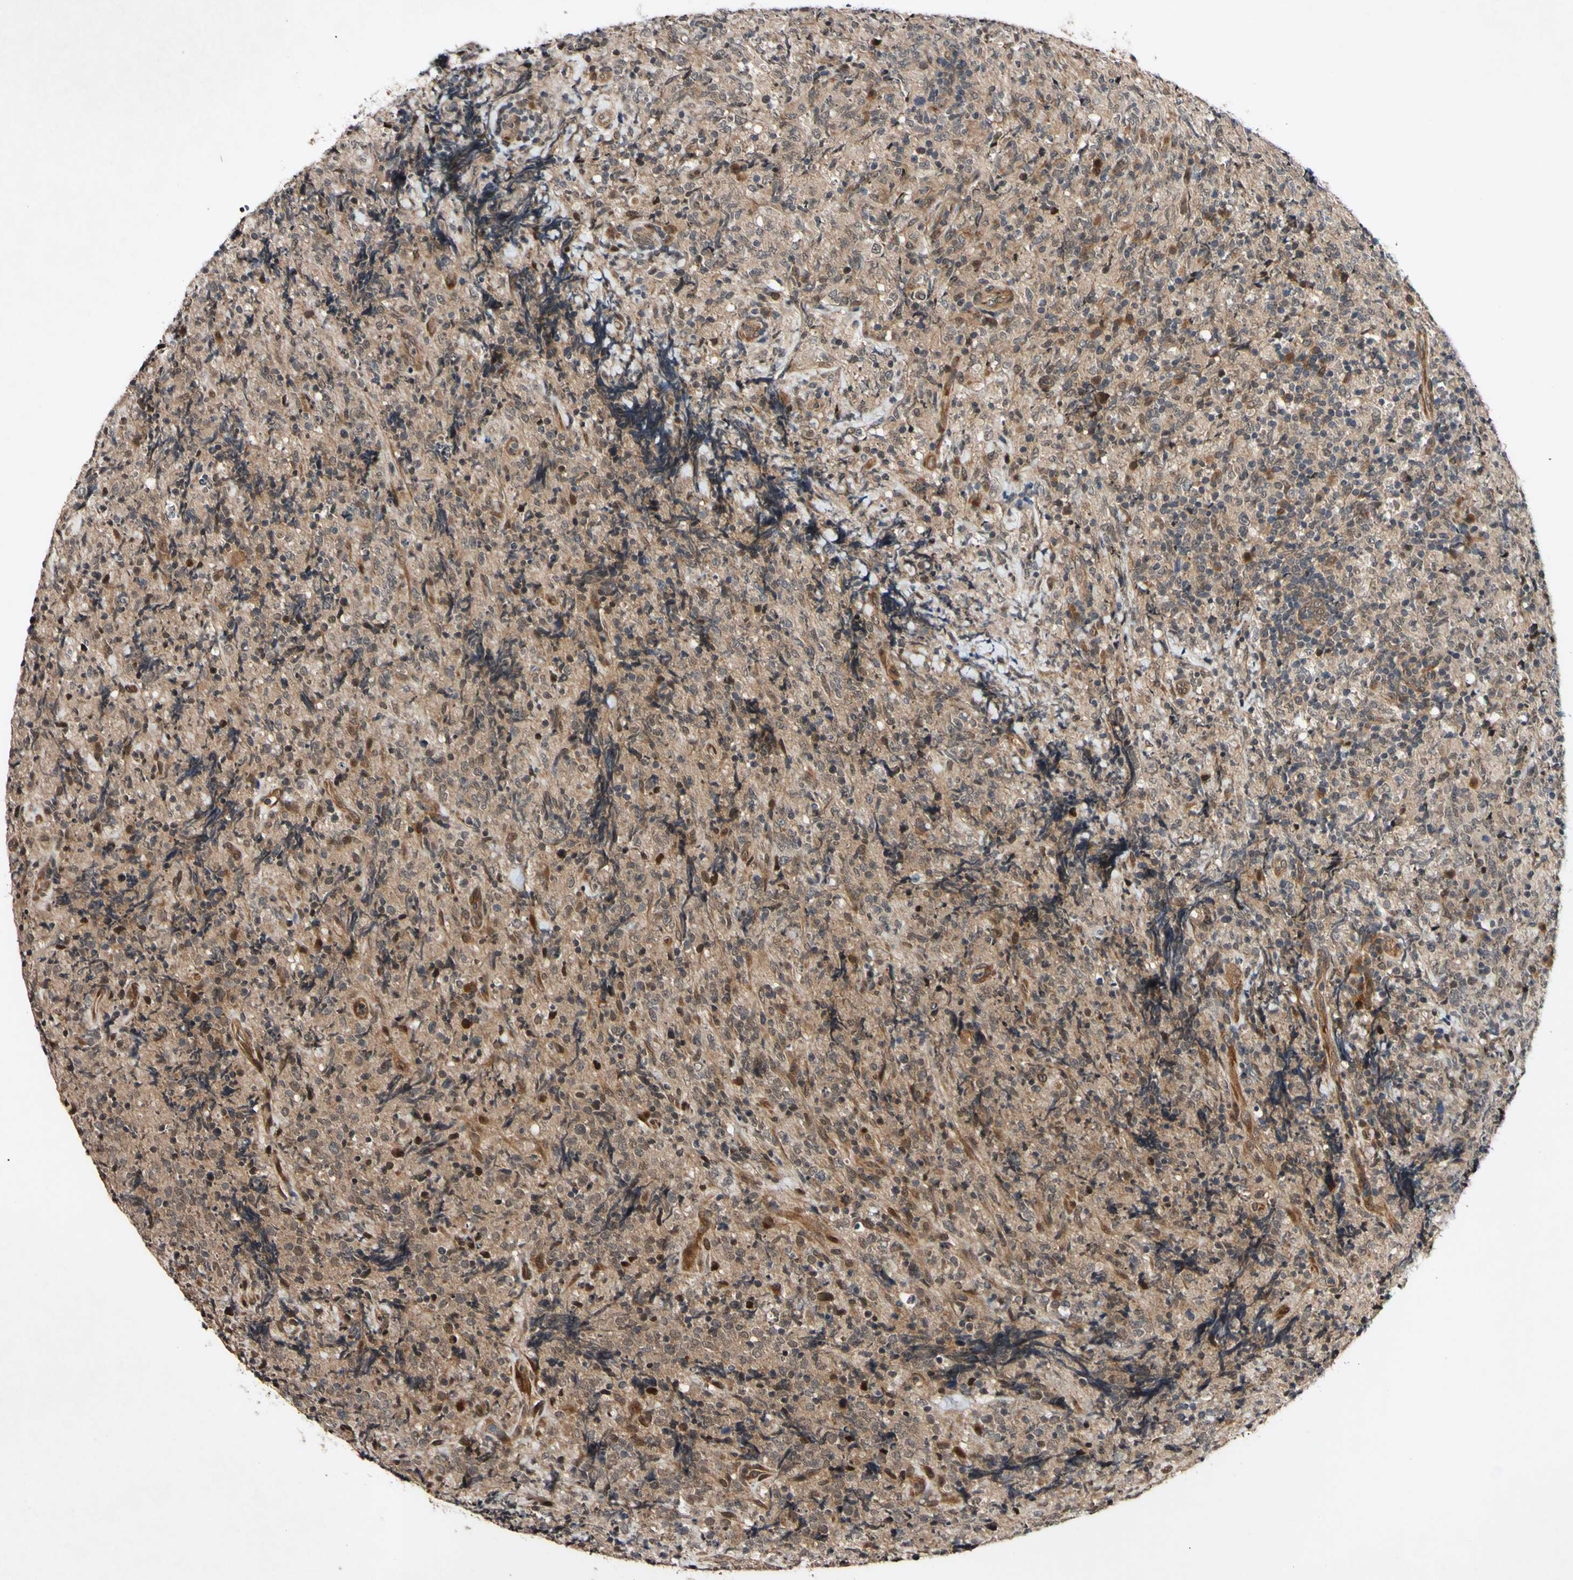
{"staining": {"intensity": "weak", "quantity": ">75%", "location": "cytoplasmic/membranous"}, "tissue": "lymphoma", "cell_type": "Tumor cells", "image_type": "cancer", "snomed": [{"axis": "morphology", "description": "Malignant lymphoma, non-Hodgkin's type, High grade"}, {"axis": "topography", "description": "Tonsil"}], "caption": "The micrograph exhibits staining of lymphoma, revealing weak cytoplasmic/membranous protein positivity (brown color) within tumor cells.", "gene": "CSNK1E", "patient": {"sex": "female", "age": 36}}